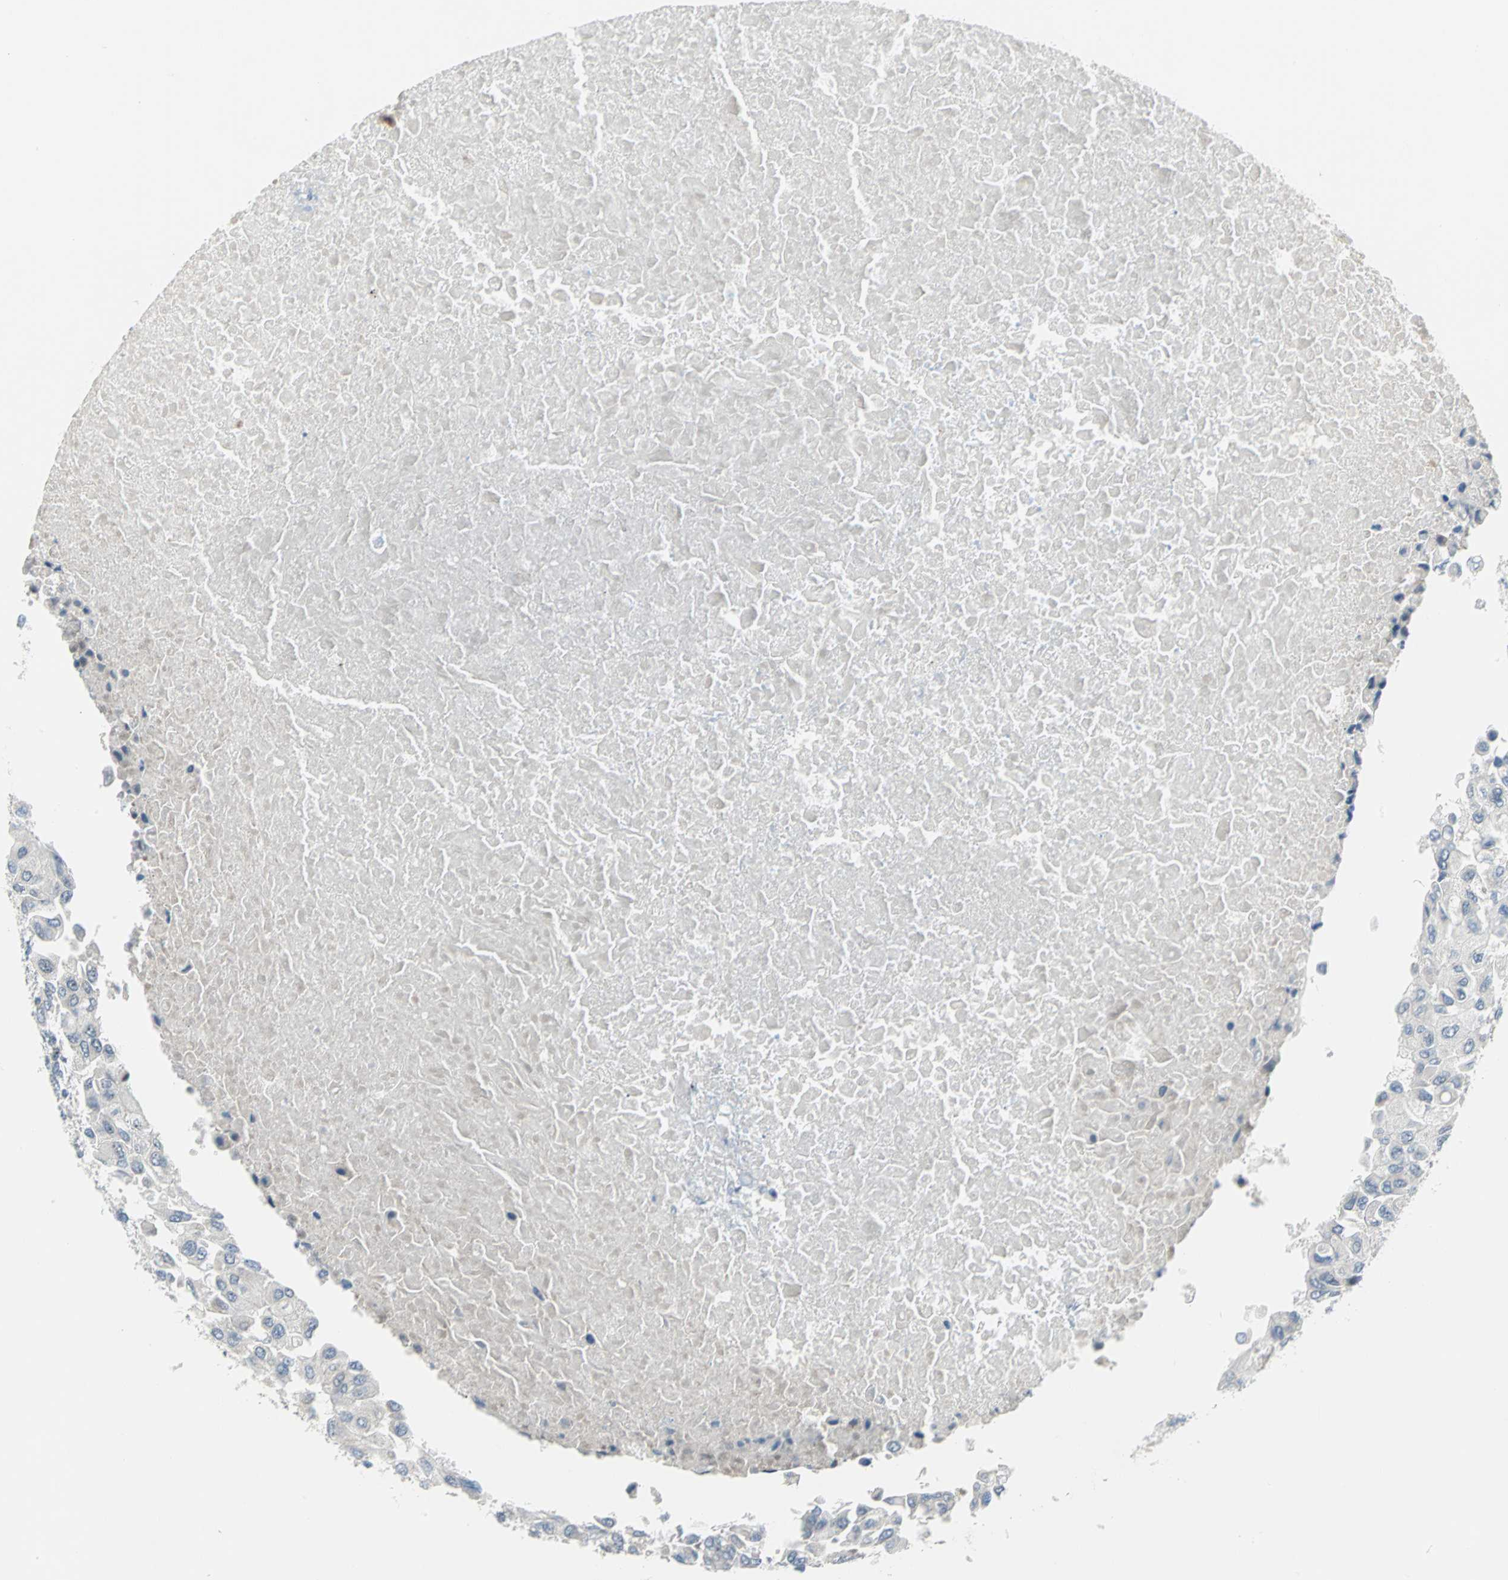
{"staining": {"intensity": "moderate", "quantity": "<25%", "location": "nuclear"}, "tissue": "breast cancer", "cell_type": "Tumor cells", "image_type": "cancer", "snomed": [{"axis": "morphology", "description": "Normal tissue, NOS"}, {"axis": "morphology", "description": "Duct carcinoma"}, {"axis": "topography", "description": "Breast"}], "caption": "Tumor cells display moderate nuclear expression in about <25% of cells in infiltrating ductal carcinoma (breast).", "gene": "MYBBP1A", "patient": {"sex": "female", "age": 49}}